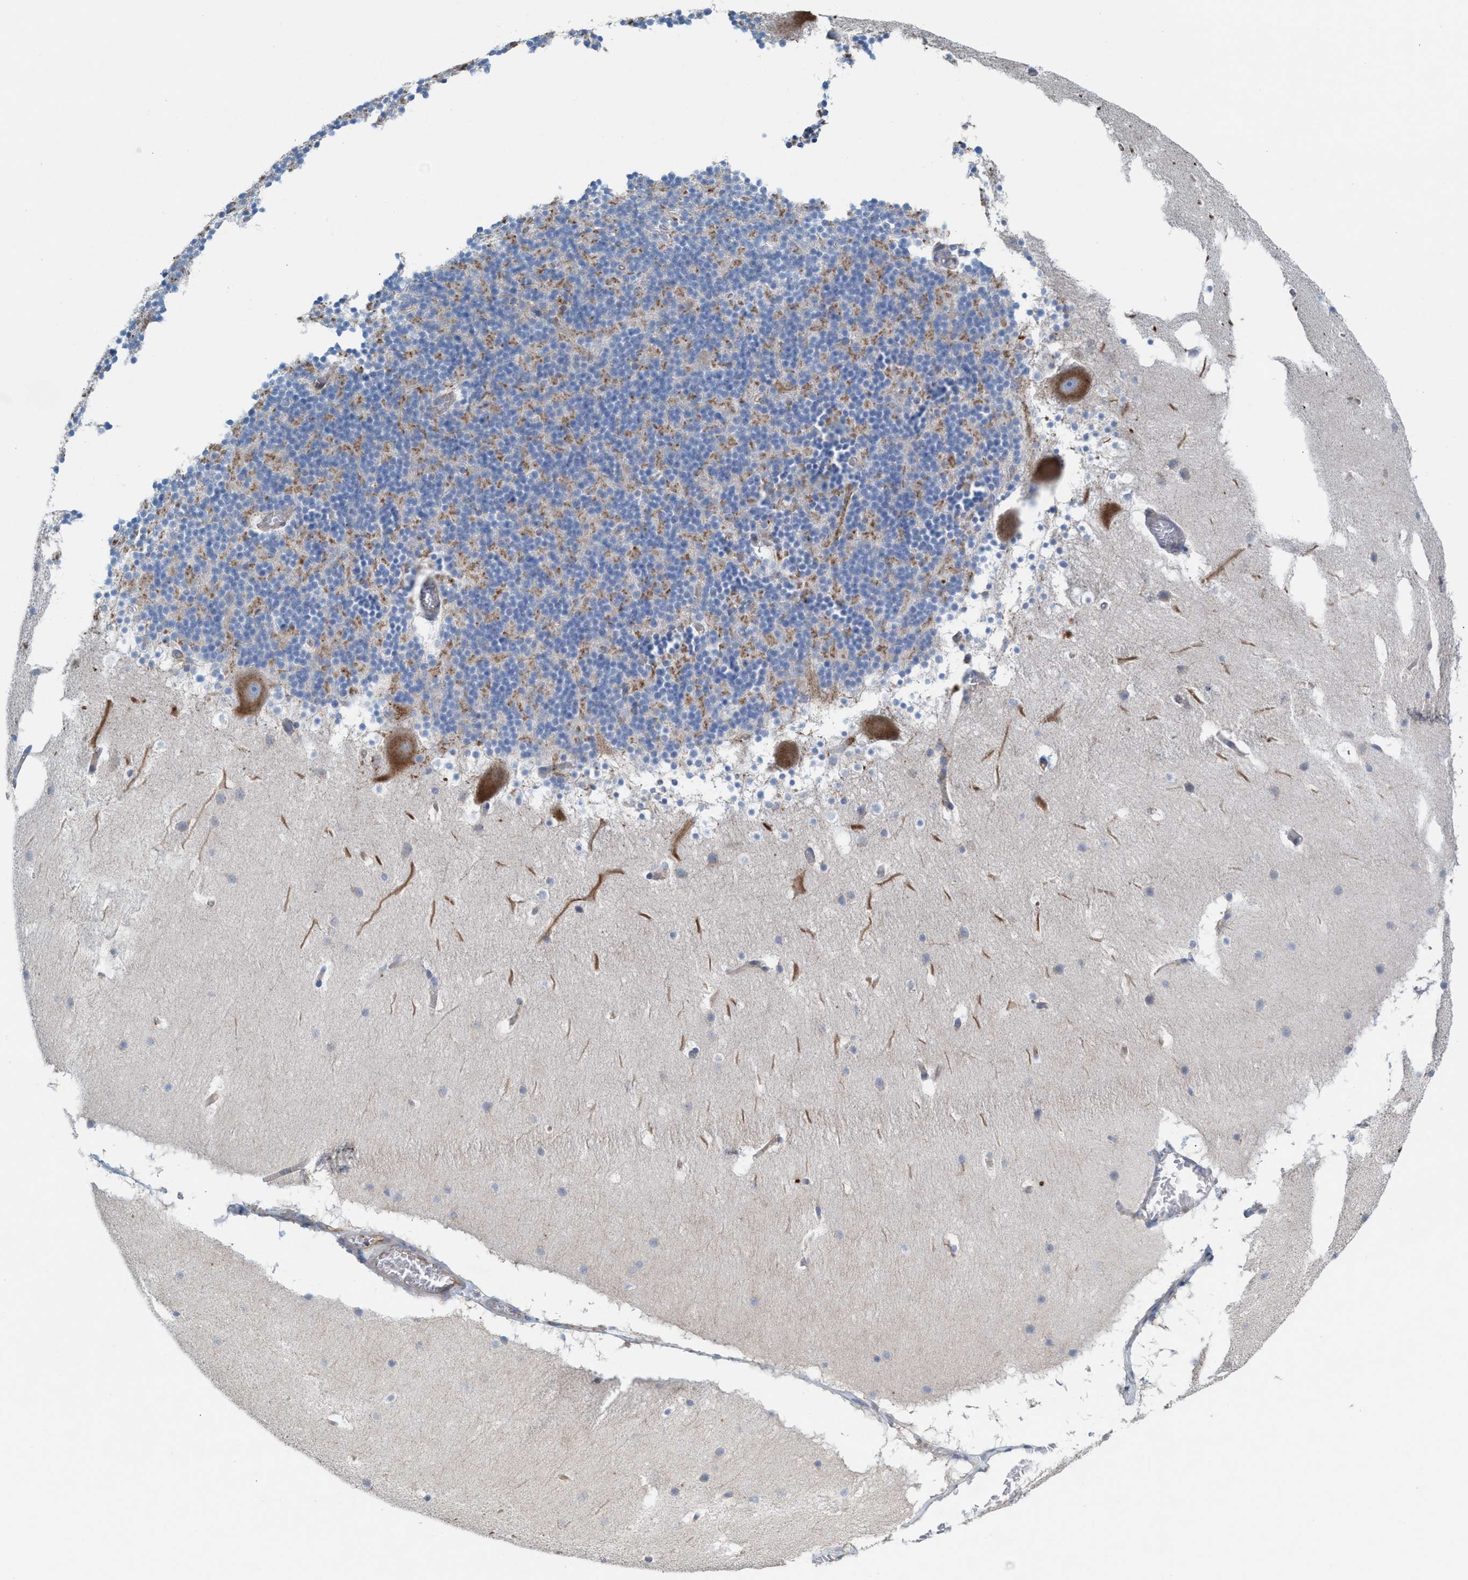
{"staining": {"intensity": "weak", "quantity": "25%-75%", "location": "cytoplasmic/membranous"}, "tissue": "cerebellum", "cell_type": "Cells in granular layer", "image_type": "normal", "snomed": [{"axis": "morphology", "description": "Normal tissue, NOS"}, {"axis": "topography", "description": "Cerebellum"}], "caption": "Weak cytoplasmic/membranous protein expression is present in approximately 25%-75% of cells in granular layer in cerebellum.", "gene": "NYAP1", "patient": {"sex": "male", "age": 45}}